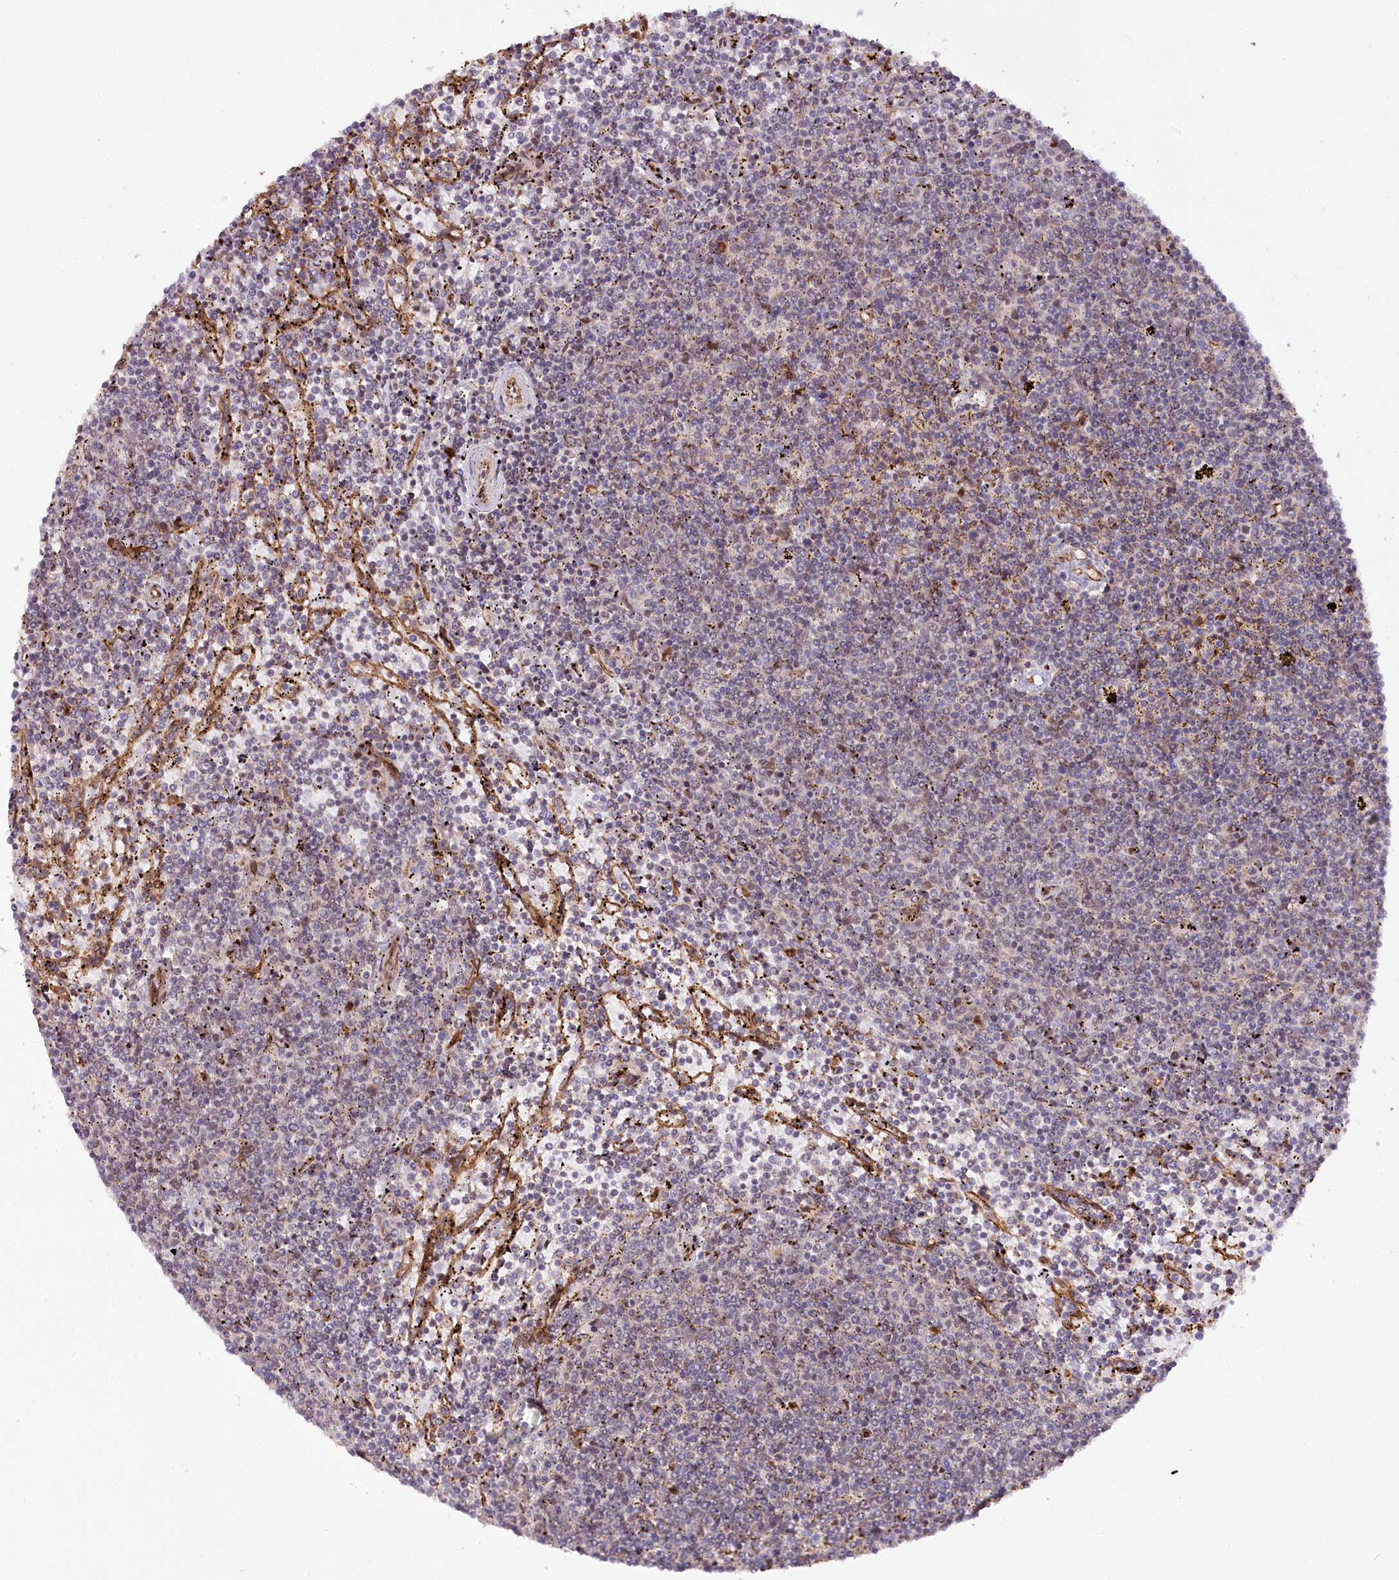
{"staining": {"intensity": "negative", "quantity": "none", "location": "none"}, "tissue": "lymphoma", "cell_type": "Tumor cells", "image_type": "cancer", "snomed": [{"axis": "morphology", "description": "Malignant lymphoma, non-Hodgkin's type, Low grade"}, {"axis": "topography", "description": "Spleen"}], "caption": "Human lymphoma stained for a protein using immunohistochemistry shows no staining in tumor cells.", "gene": "COPG1", "patient": {"sex": "female", "age": 50}}